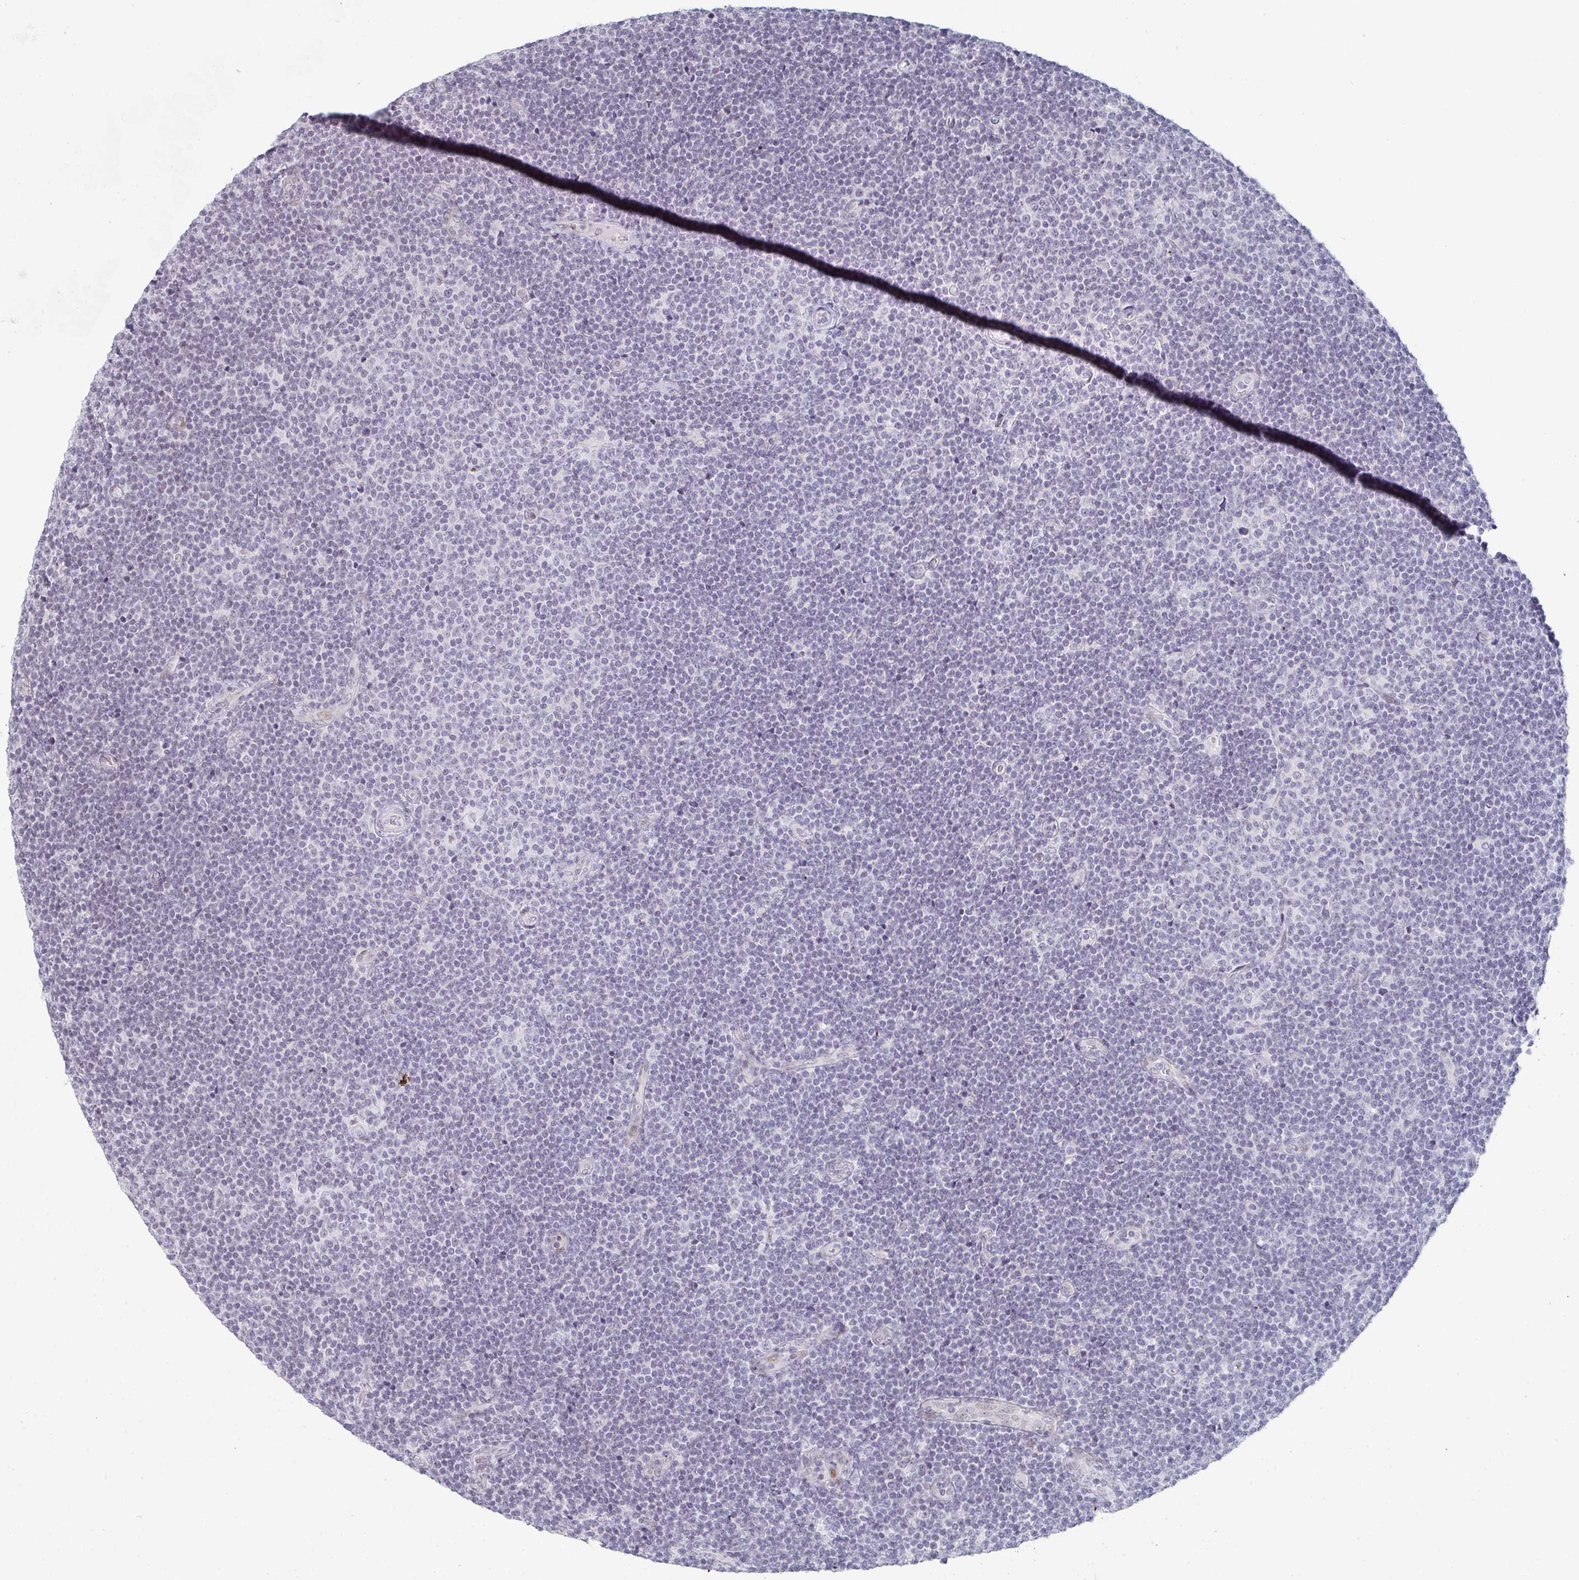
{"staining": {"intensity": "negative", "quantity": "none", "location": "none"}, "tissue": "lymphoma", "cell_type": "Tumor cells", "image_type": "cancer", "snomed": [{"axis": "morphology", "description": "Malignant lymphoma, non-Hodgkin's type, Low grade"}, {"axis": "topography", "description": "Lymph node"}], "caption": "Immunohistochemistry histopathology image of neoplastic tissue: human malignant lymphoma, non-Hodgkin's type (low-grade) stained with DAB shows no significant protein staining in tumor cells.", "gene": "POU2AF2", "patient": {"sex": "male", "age": 48}}